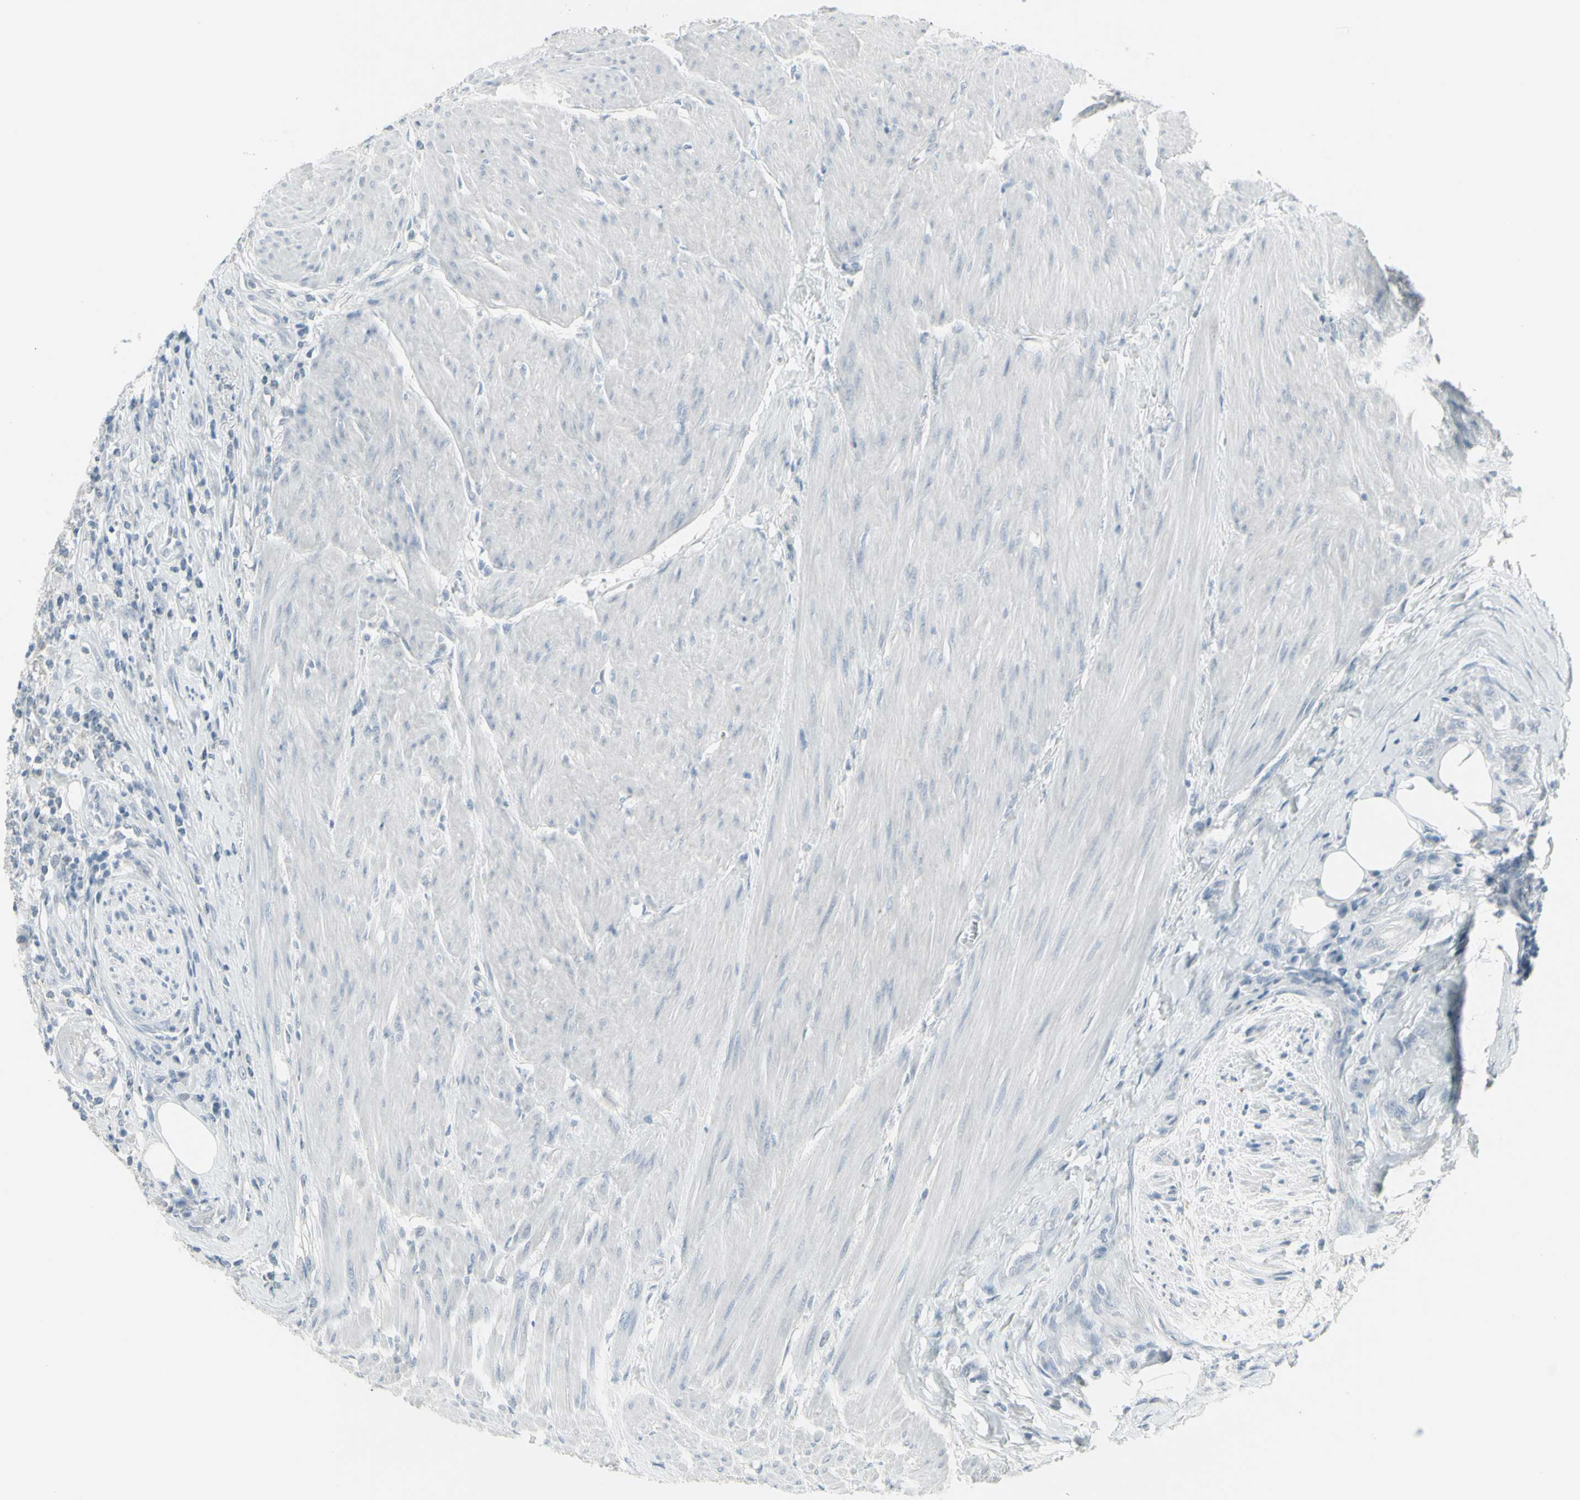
{"staining": {"intensity": "negative", "quantity": "none", "location": "none"}, "tissue": "urothelial cancer", "cell_type": "Tumor cells", "image_type": "cancer", "snomed": [{"axis": "morphology", "description": "Urothelial carcinoma, High grade"}, {"axis": "topography", "description": "Urinary bladder"}], "caption": "A high-resolution image shows immunohistochemistry staining of urothelial cancer, which shows no significant expression in tumor cells. Nuclei are stained in blue.", "gene": "RAB3A", "patient": {"sex": "male", "age": 35}}